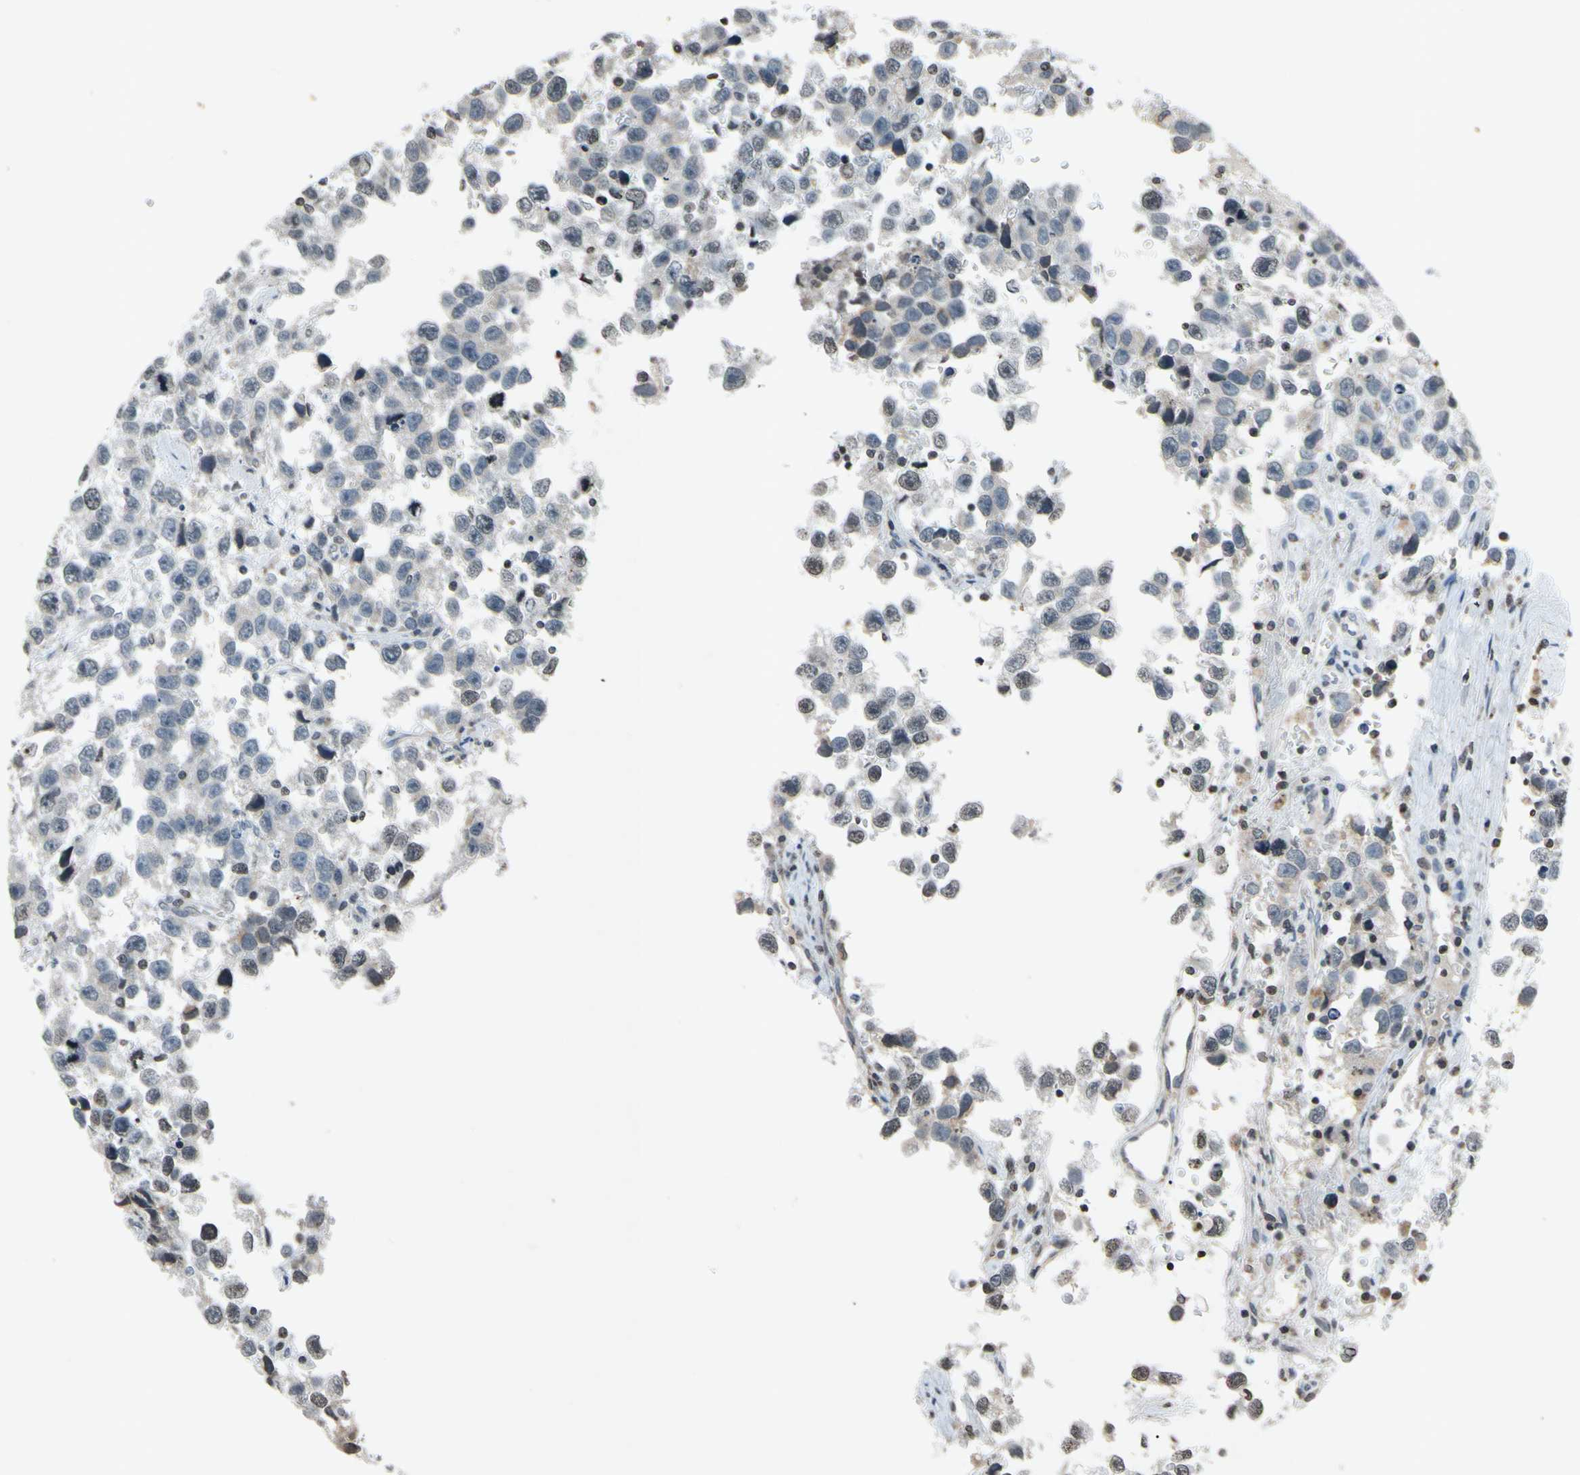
{"staining": {"intensity": "weak", "quantity": "<25%", "location": "cytoplasmic/membranous"}, "tissue": "testis cancer", "cell_type": "Tumor cells", "image_type": "cancer", "snomed": [{"axis": "morphology", "description": "Seminoma, NOS"}, {"axis": "topography", "description": "Testis"}], "caption": "Immunohistochemistry (IHC) of human testis cancer exhibits no positivity in tumor cells. (Stains: DAB (3,3'-diaminobenzidine) IHC with hematoxylin counter stain, Microscopy: brightfield microscopy at high magnification).", "gene": "CLDN11", "patient": {"sex": "male", "age": 33}}